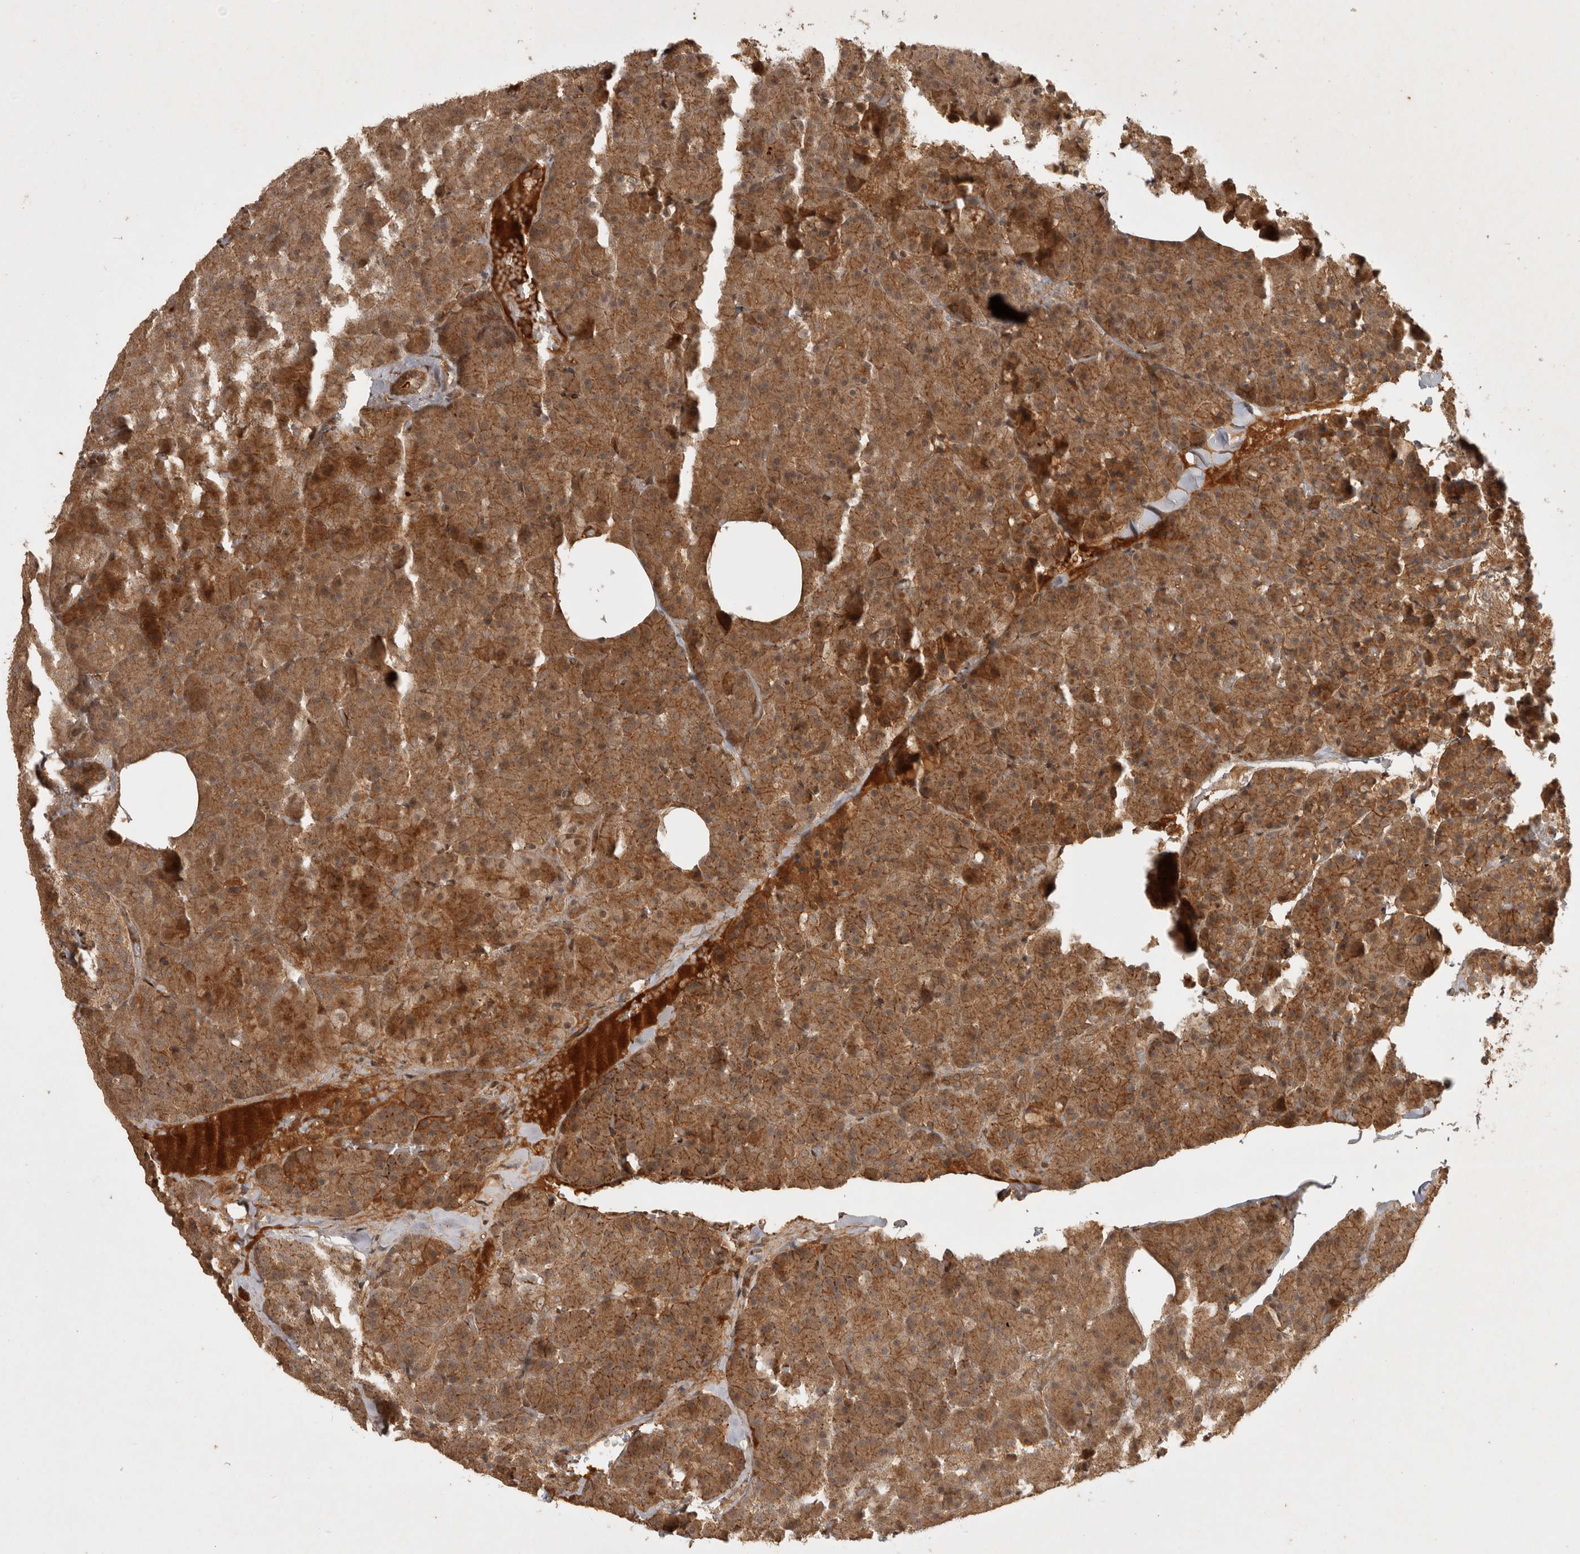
{"staining": {"intensity": "moderate", "quantity": ">75%", "location": "cytoplasmic/membranous"}, "tissue": "pancreas", "cell_type": "Exocrine glandular cells", "image_type": "normal", "snomed": [{"axis": "morphology", "description": "Normal tissue, NOS"}, {"axis": "morphology", "description": "Carcinoid, malignant, NOS"}, {"axis": "topography", "description": "Pancreas"}], "caption": "An immunohistochemistry image of benign tissue is shown. Protein staining in brown labels moderate cytoplasmic/membranous positivity in pancreas within exocrine glandular cells.", "gene": "CAMSAP2", "patient": {"sex": "female", "age": 35}}